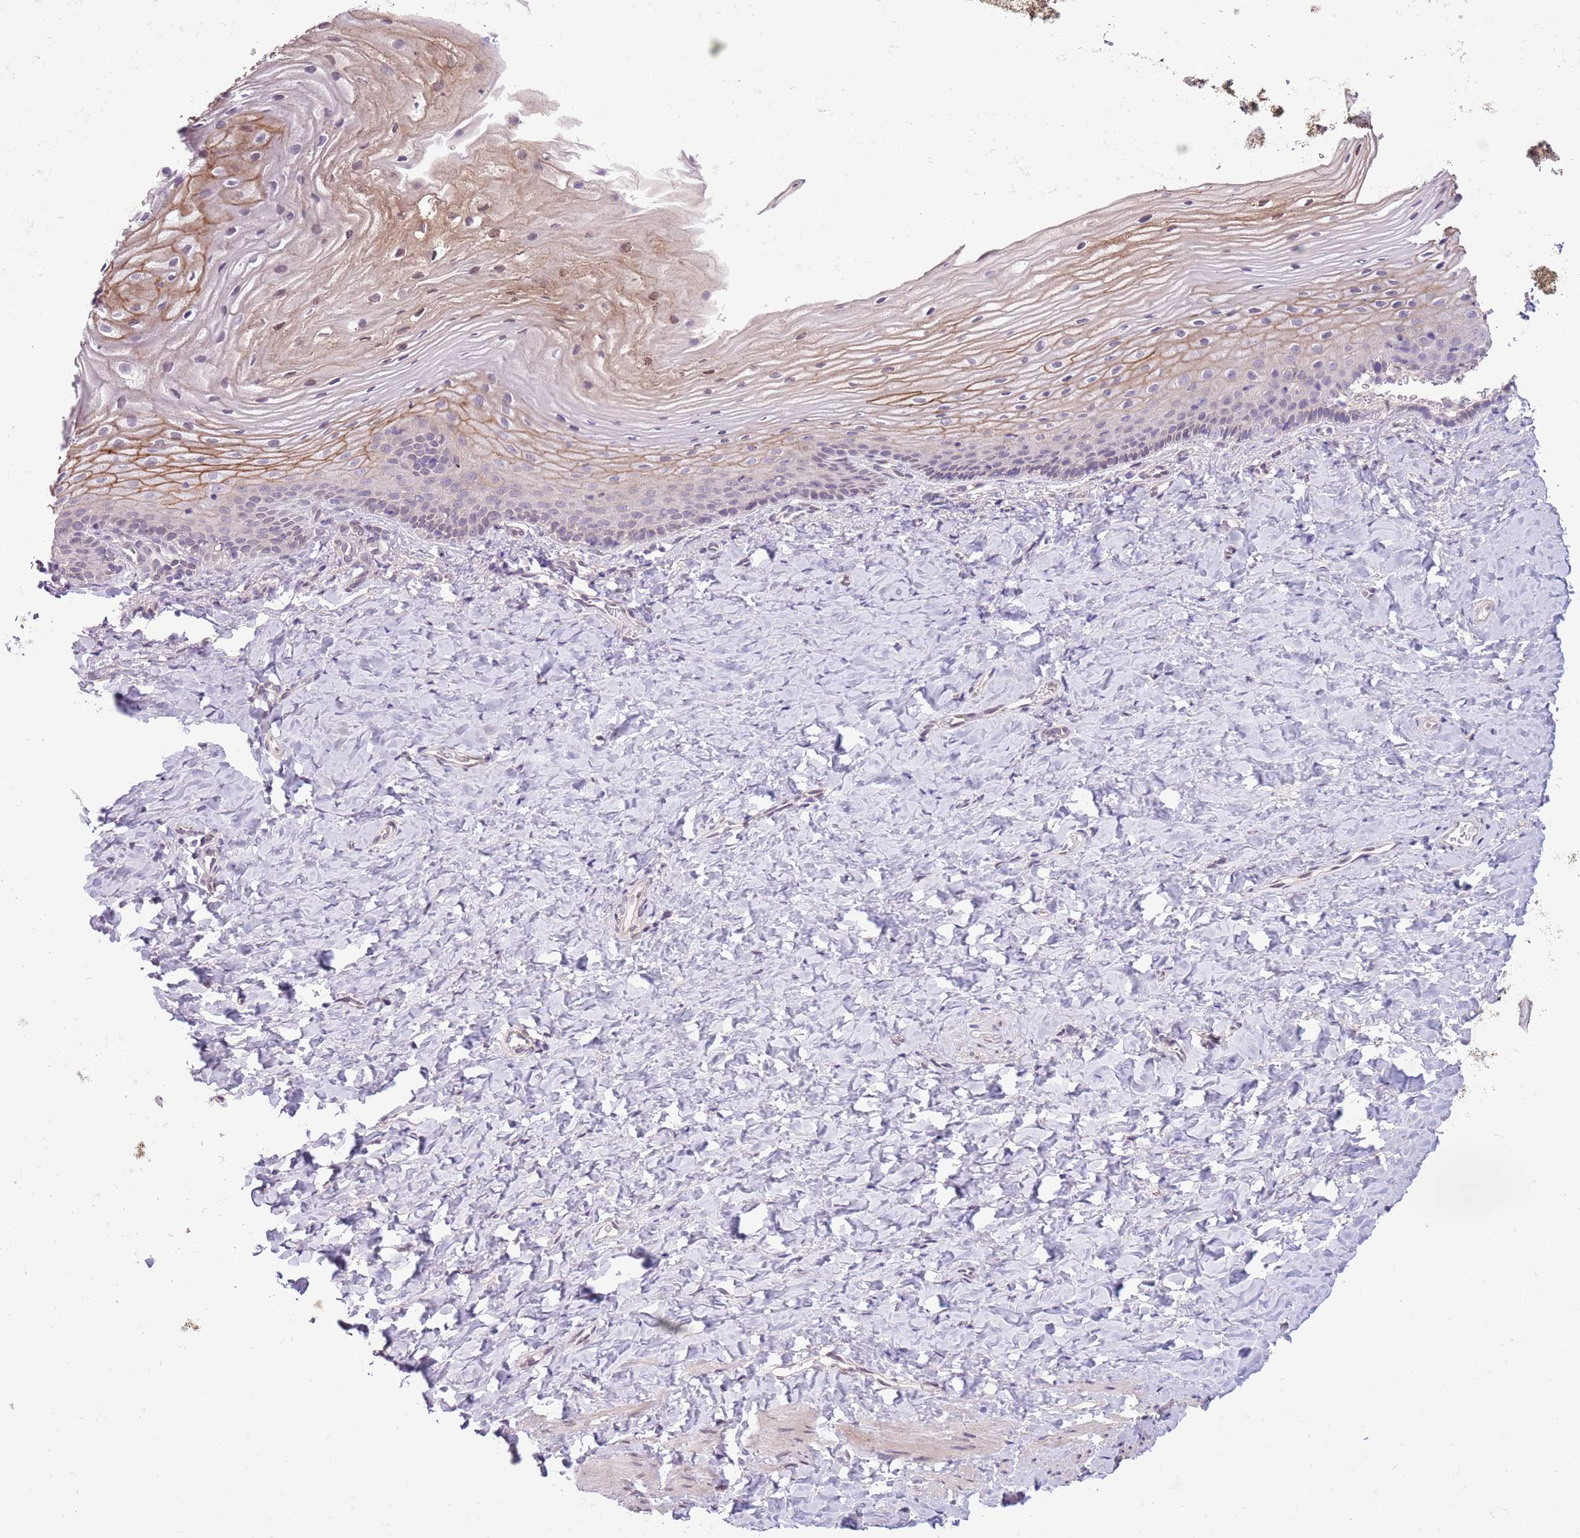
{"staining": {"intensity": "moderate", "quantity": "<25%", "location": "cytoplasmic/membranous"}, "tissue": "vagina", "cell_type": "Squamous epithelial cells", "image_type": "normal", "snomed": [{"axis": "morphology", "description": "Normal tissue, NOS"}, {"axis": "topography", "description": "Vagina"}], "caption": "Vagina stained for a protein (brown) displays moderate cytoplasmic/membranous positive staining in about <25% of squamous epithelial cells.", "gene": "CCND2", "patient": {"sex": "female", "age": 60}}